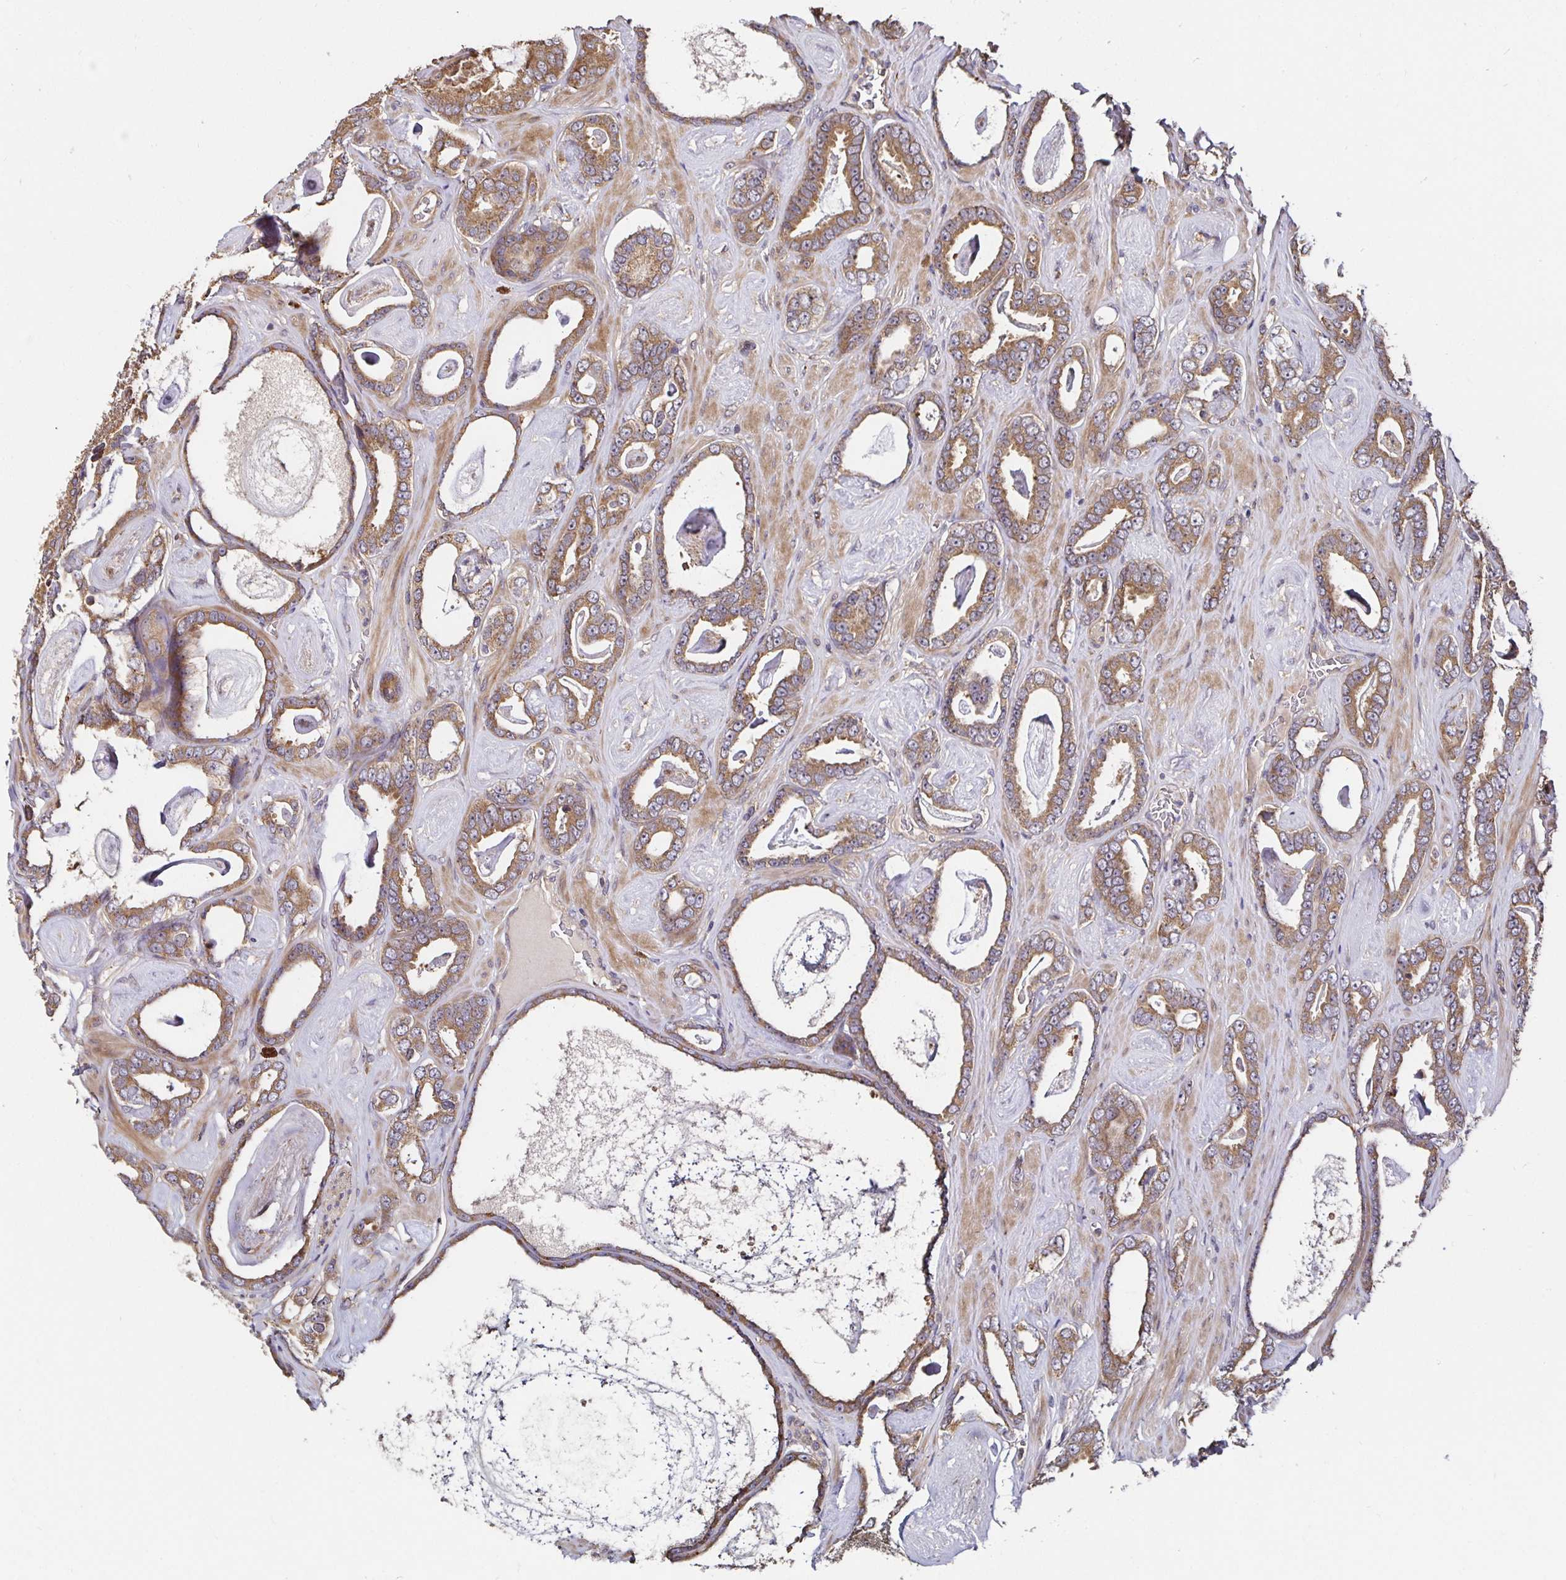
{"staining": {"intensity": "moderate", "quantity": ">75%", "location": "cytoplasmic/membranous"}, "tissue": "prostate cancer", "cell_type": "Tumor cells", "image_type": "cancer", "snomed": [{"axis": "morphology", "description": "Adenocarcinoma, High grade"}, {"axis": "topography", "description": "Prostate"}], "caption": "Human adenocarcinoma (high-grade) (prostate) stained with a protein marker shows moderate staining in tumor cells.", "gene": "MLST8", "patient": {"sex": "male", "age": 63}}